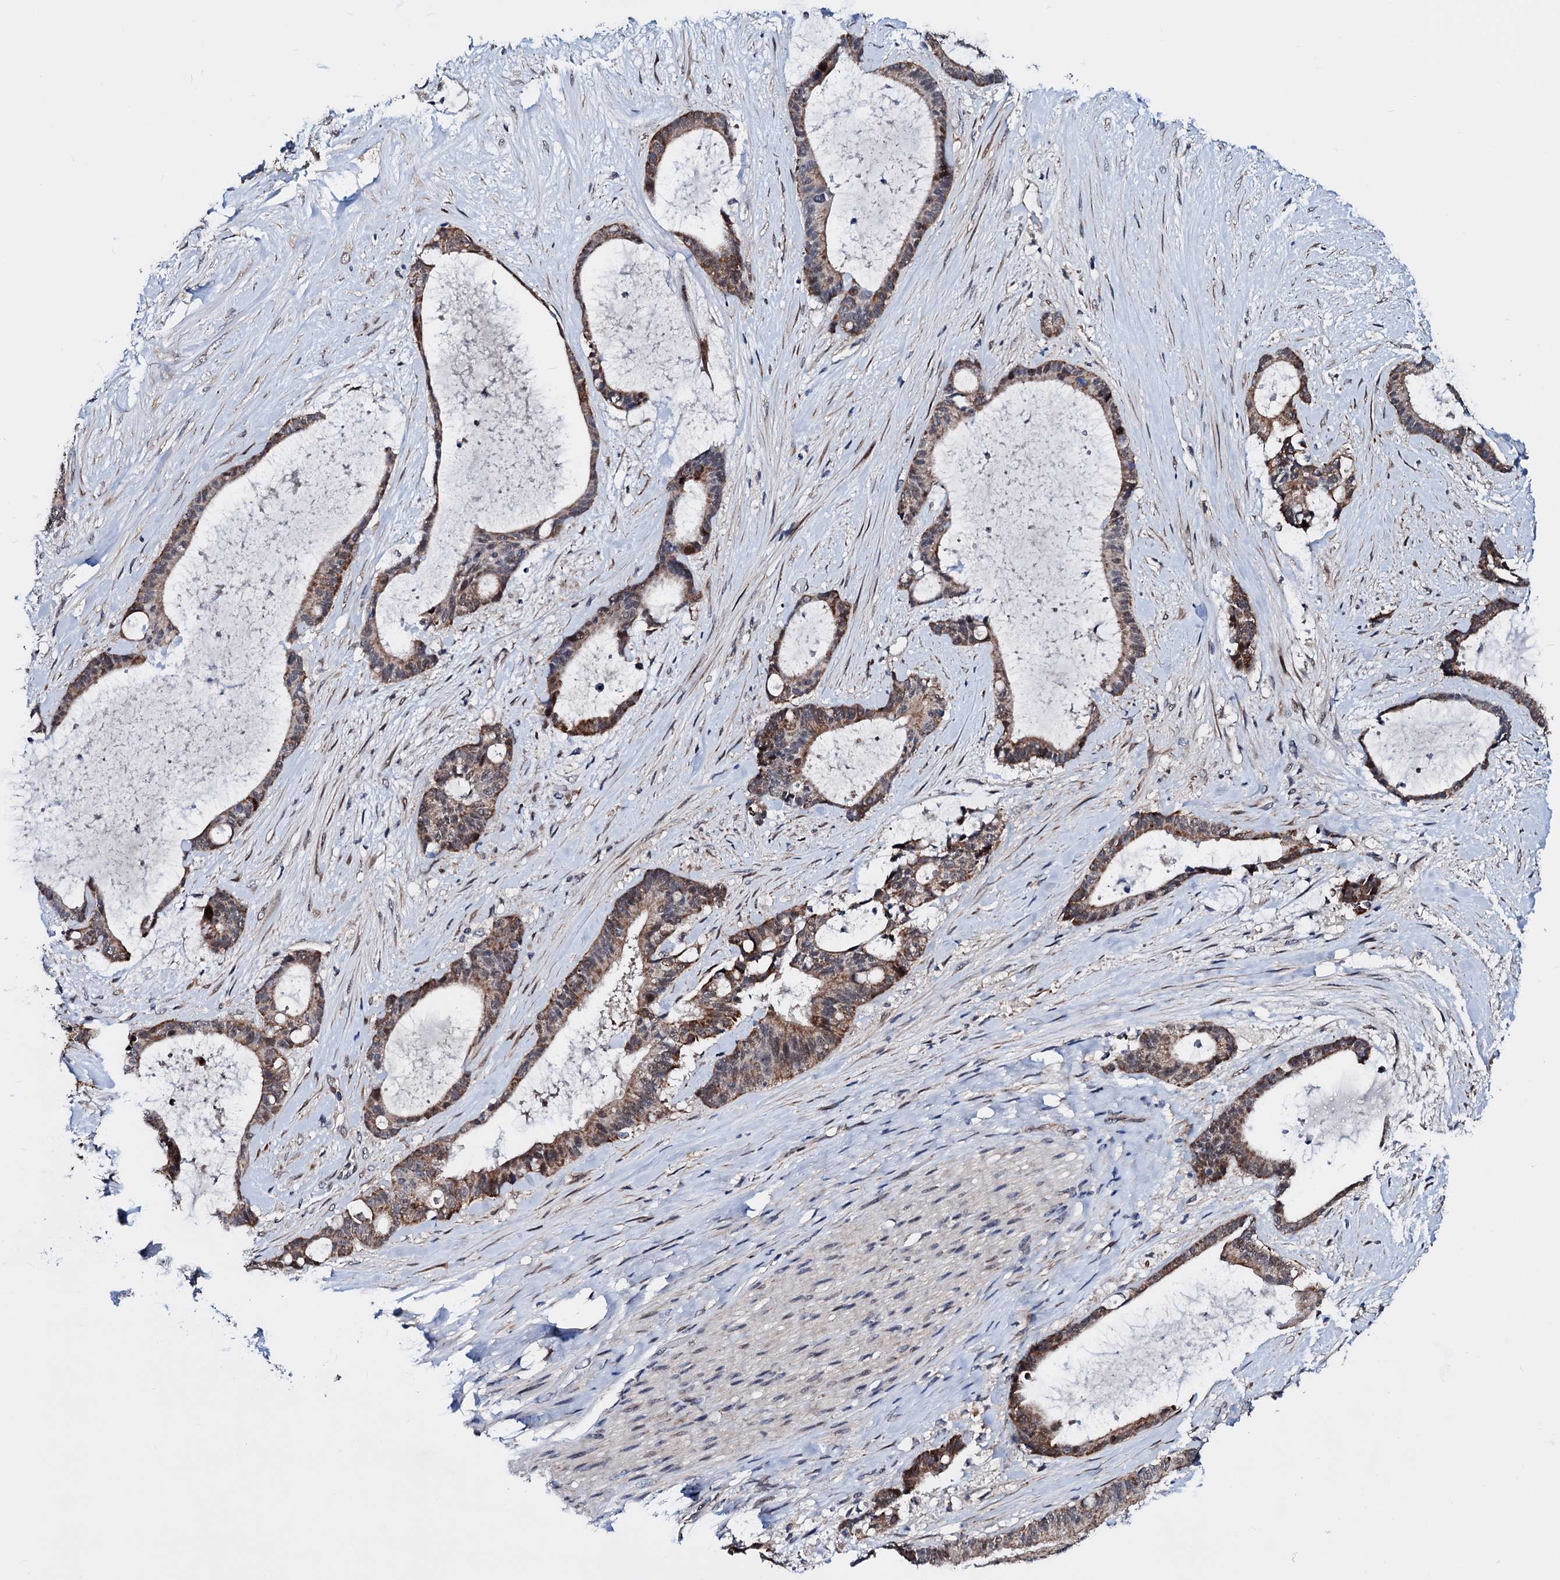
{"staining": {"intensity": "moderate", "quantity": ">75%", "location": "cytoplasmic/membranous,nuclear"}, "tissue": "liver cancer", "cell_type": "Tumor cells", "image_type": "cancer", "snomed": [{"axis": "morphology", "description": "Normal tissue, NOS"}, {"axis": "morphology", "description": "Cholangiocarcinoma"}, {"axis": "topography", "description": "Liver"}, {"axis": "topography", "description": "Peripheral nerve tissue"}], "caption": "Liver cancer tissue demonstrates moderate cytoplasmic/membranous and nuclear expression in approximately >75% of tumor cells, visualized by immunohistochemistry.", "gene": "COA4", "patient": {"sex": "female", "age": 73}}